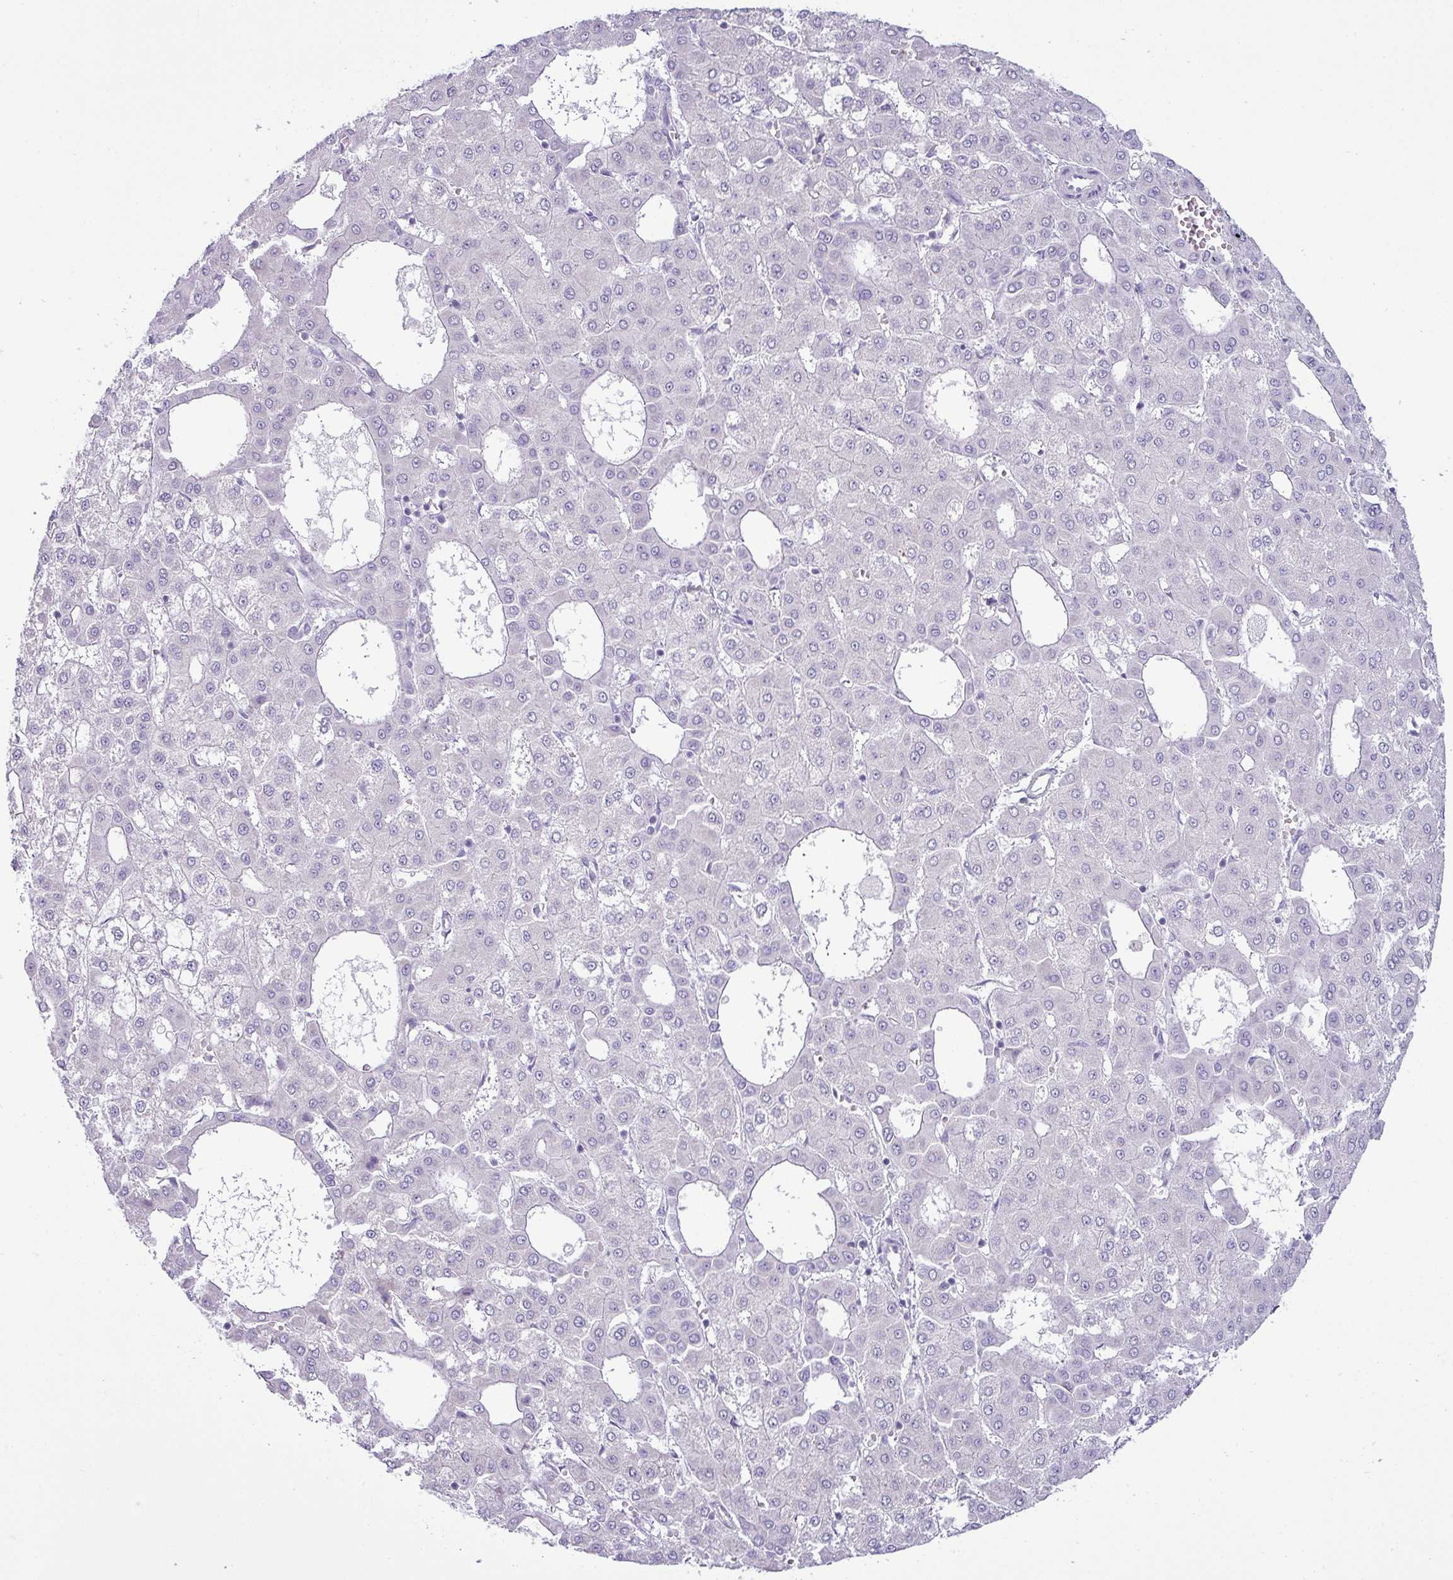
{"staining": {"intensity": "negative", "quantity": "none", "location": "none"}, "tissue": "liver cancer", "cell_type": "Tumor cells", "image_type": "cancer", "snomed": [{"axis": "morphology", "description": "Carcinoma, Hepatocellular, NOS"}, {"axis": "topography", "description": "Liver"}], "caption": "This is an IHC histopathology image of liver cancer. There is no staining in tumor cells.", "gene": "HBEGF", "patient": {"sex": "male", "age": 47}}